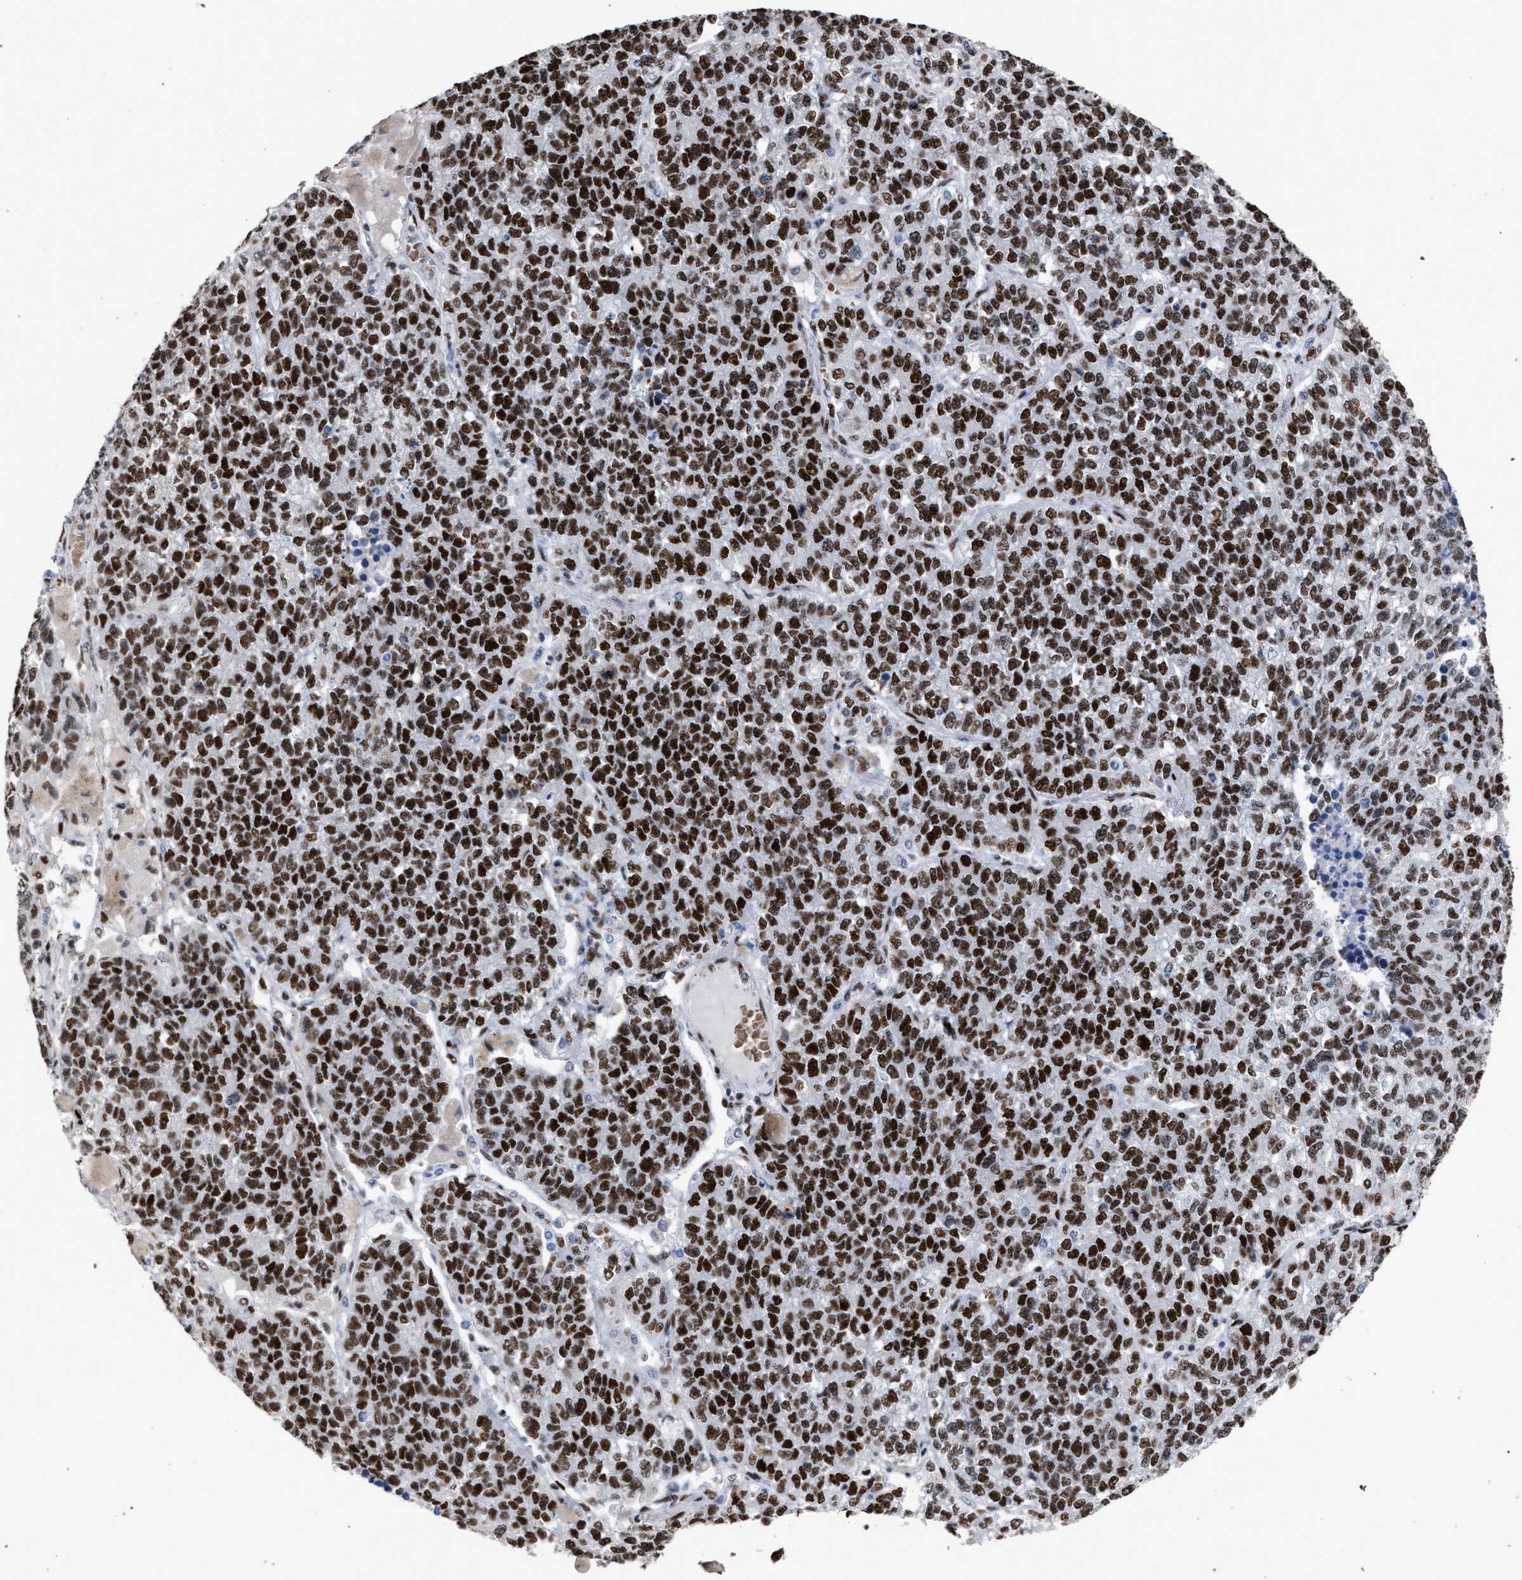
{"staining": {"intensity": "strong", "quantity": ">75%", "location": "nuclear"}, "tissue": "lung cancer", "cell_type": "Tumor cells", "image_type": "cancer", "snomed": [{"axis": "morphology", "description": "Adenocarcinoma, NOS"}, {"axis": "topography", "description": "Lung"}], "caption": "Lung adenocarcinoma stained with IHC displays strong nuclear positivity in about >75% of tumor cells.", "gene": "TP53BP1", "patient": {"sex": "male", "age": 49}}